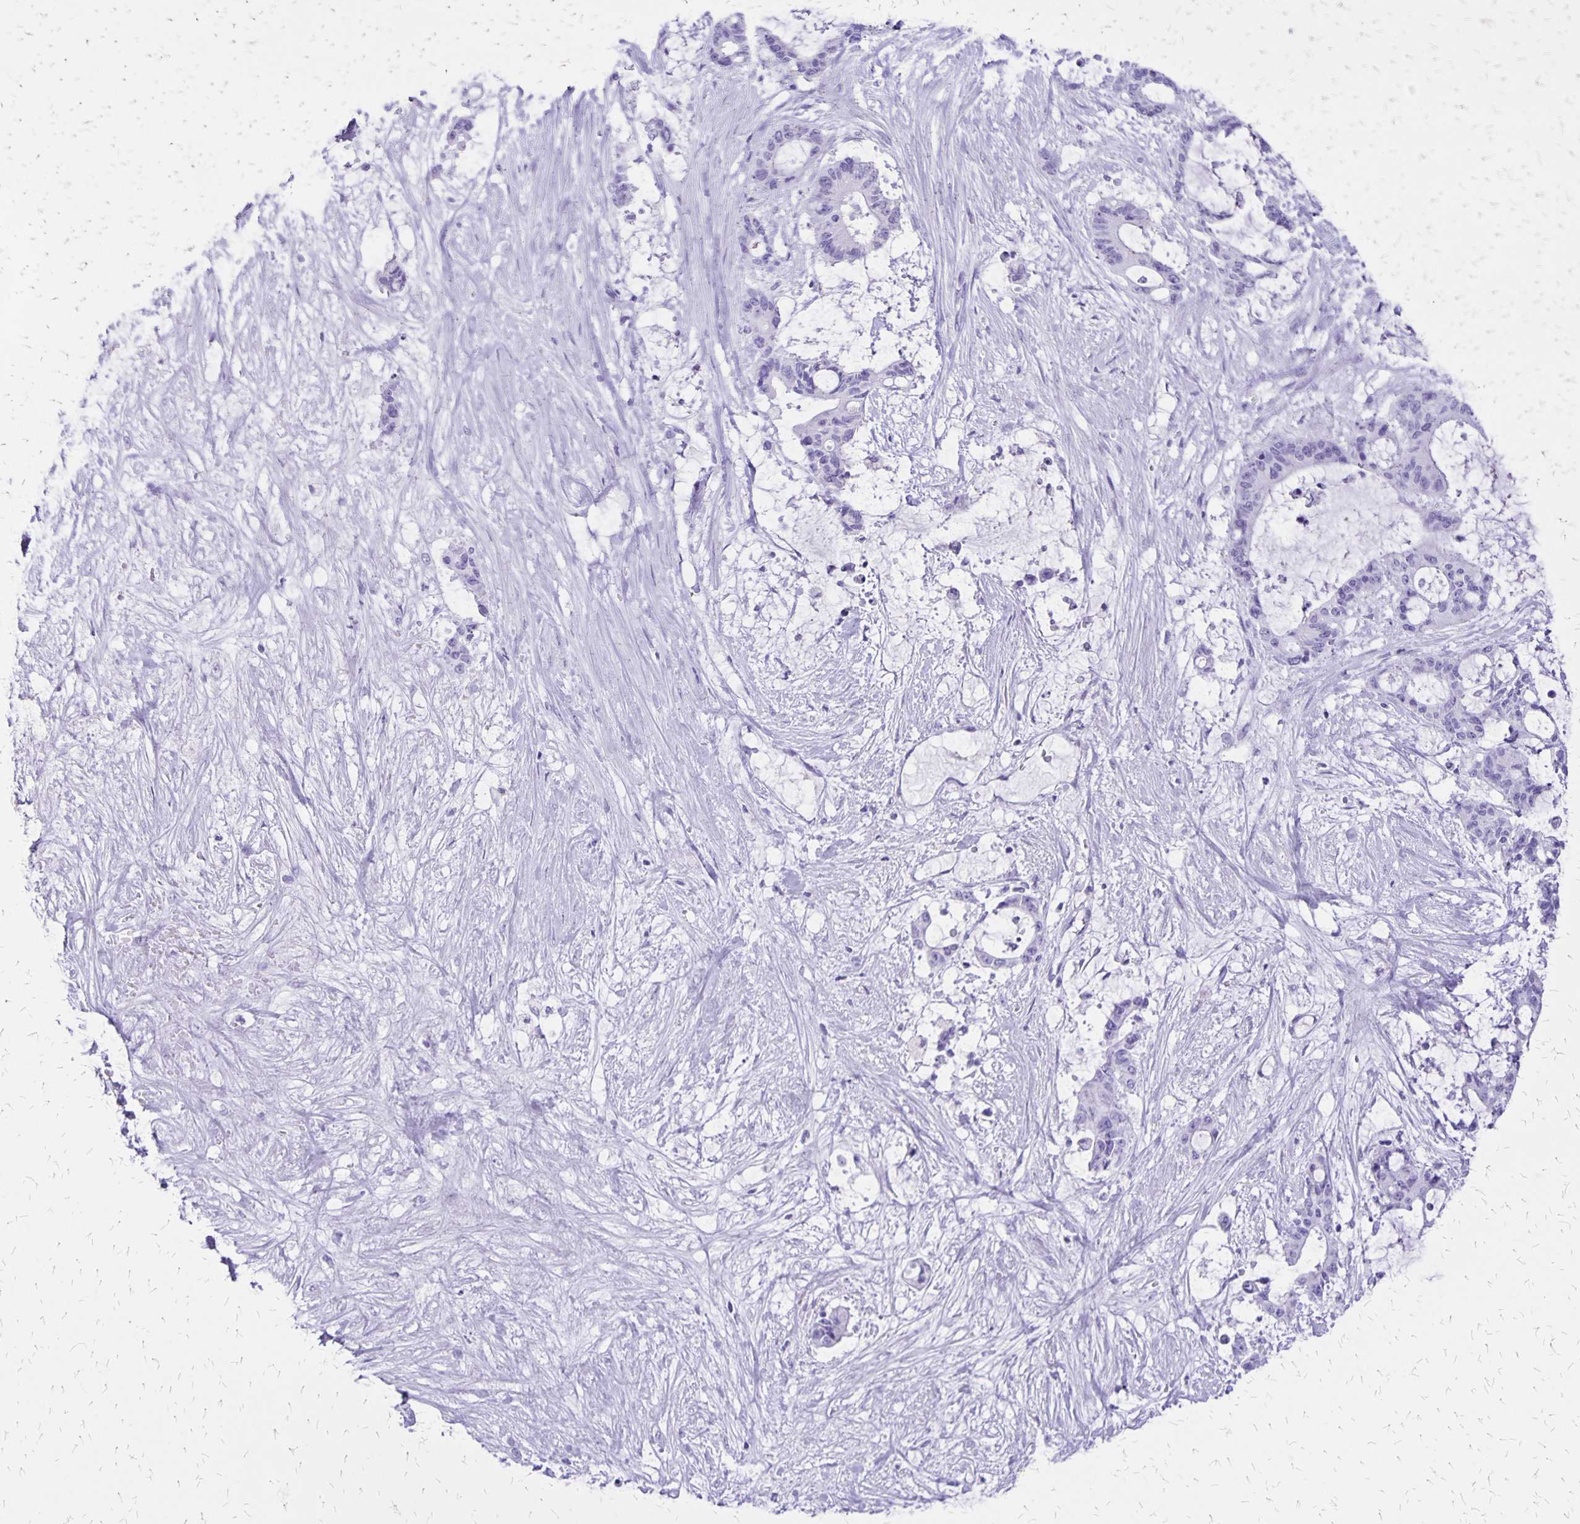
{"staining": {"intensity": "negative", "quantity": "none", "location": "none"}, "tissue": "liver cancer", "cell_type": "Tumor cells", "image_type": "cancer", "snomed": [{"axis": "morphology", "description": "Normal tissue, NOS"}, {"axis": "morphology", "description": "Cholangiocarcinoma"}, {"axis": "topography", "description": "Liver"}, {"axis": "topography", "description": "Peripheral nerve tissue"}], "caption": "A histopathology image of human liver cholangiocarcinoma is negative for staining in tumor cells.", "gene": "SLC13A2", "patient": {"sex": "female", "age": 73}}